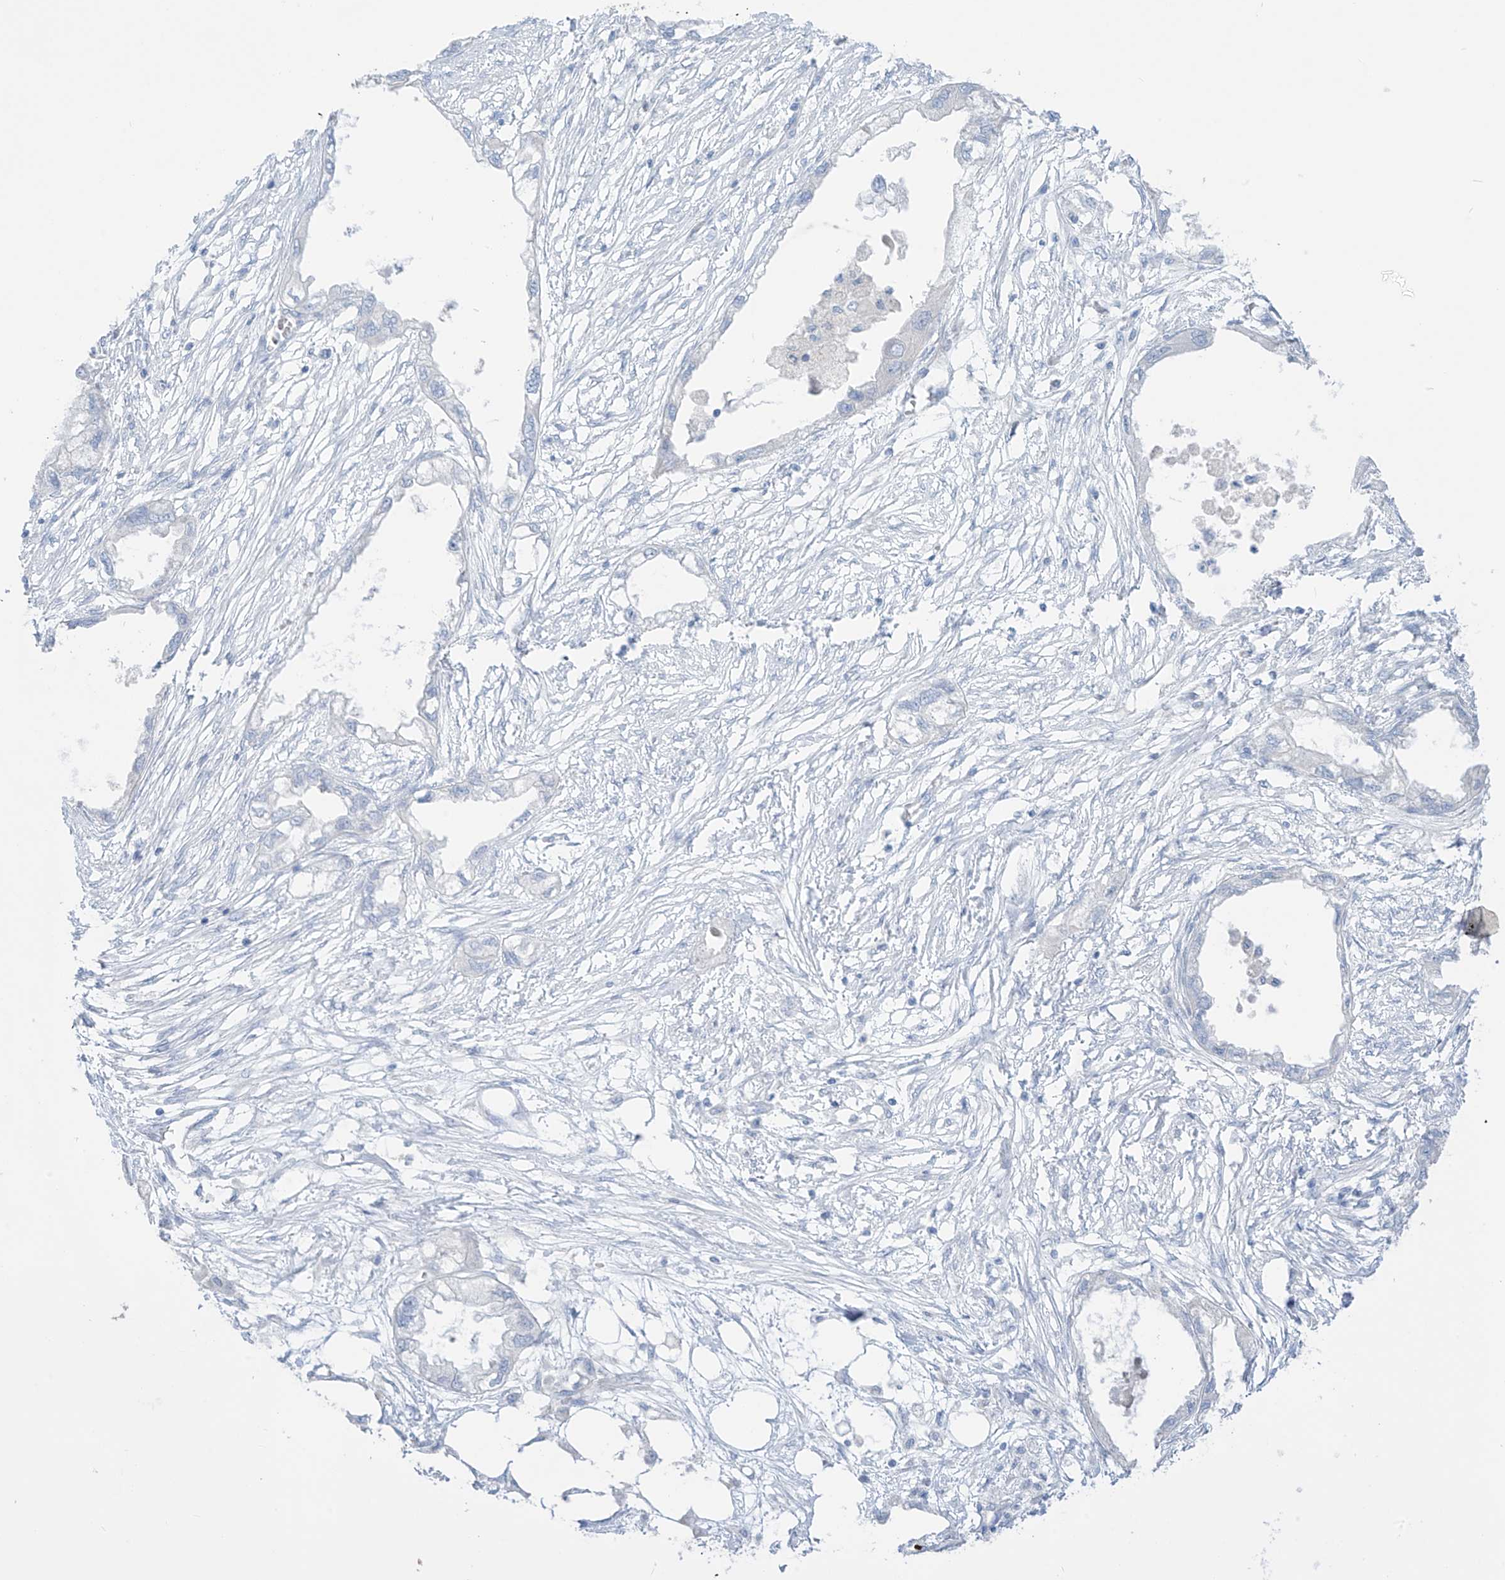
{"staining": {"intensity": "negative", "quantity": "none", "location": "none"}, "tissue": "endometrial cancer", "cell_type": "Tumor cells", "image_type": "cancer", "snomed": [{"axis": "morphology", "description": "Adenocarcinoma, NOS"}, {"axis": "morphology", "description": "Adenocarcinoma, metastatic, NOS"}, {"axis": "topography", "description": "Adipose tissue"}, {"axis": "topography", "description": "Endometrium"}], "caption": "Immunohistochemistry image of neoplastic tissue: human endometrial metastatic adenocarcinoma stained with DAB exhibits no significant protein positivity in tumor cells.", "gene": "ASPRV1", "patient": {"sex": "female", "age": 67}}